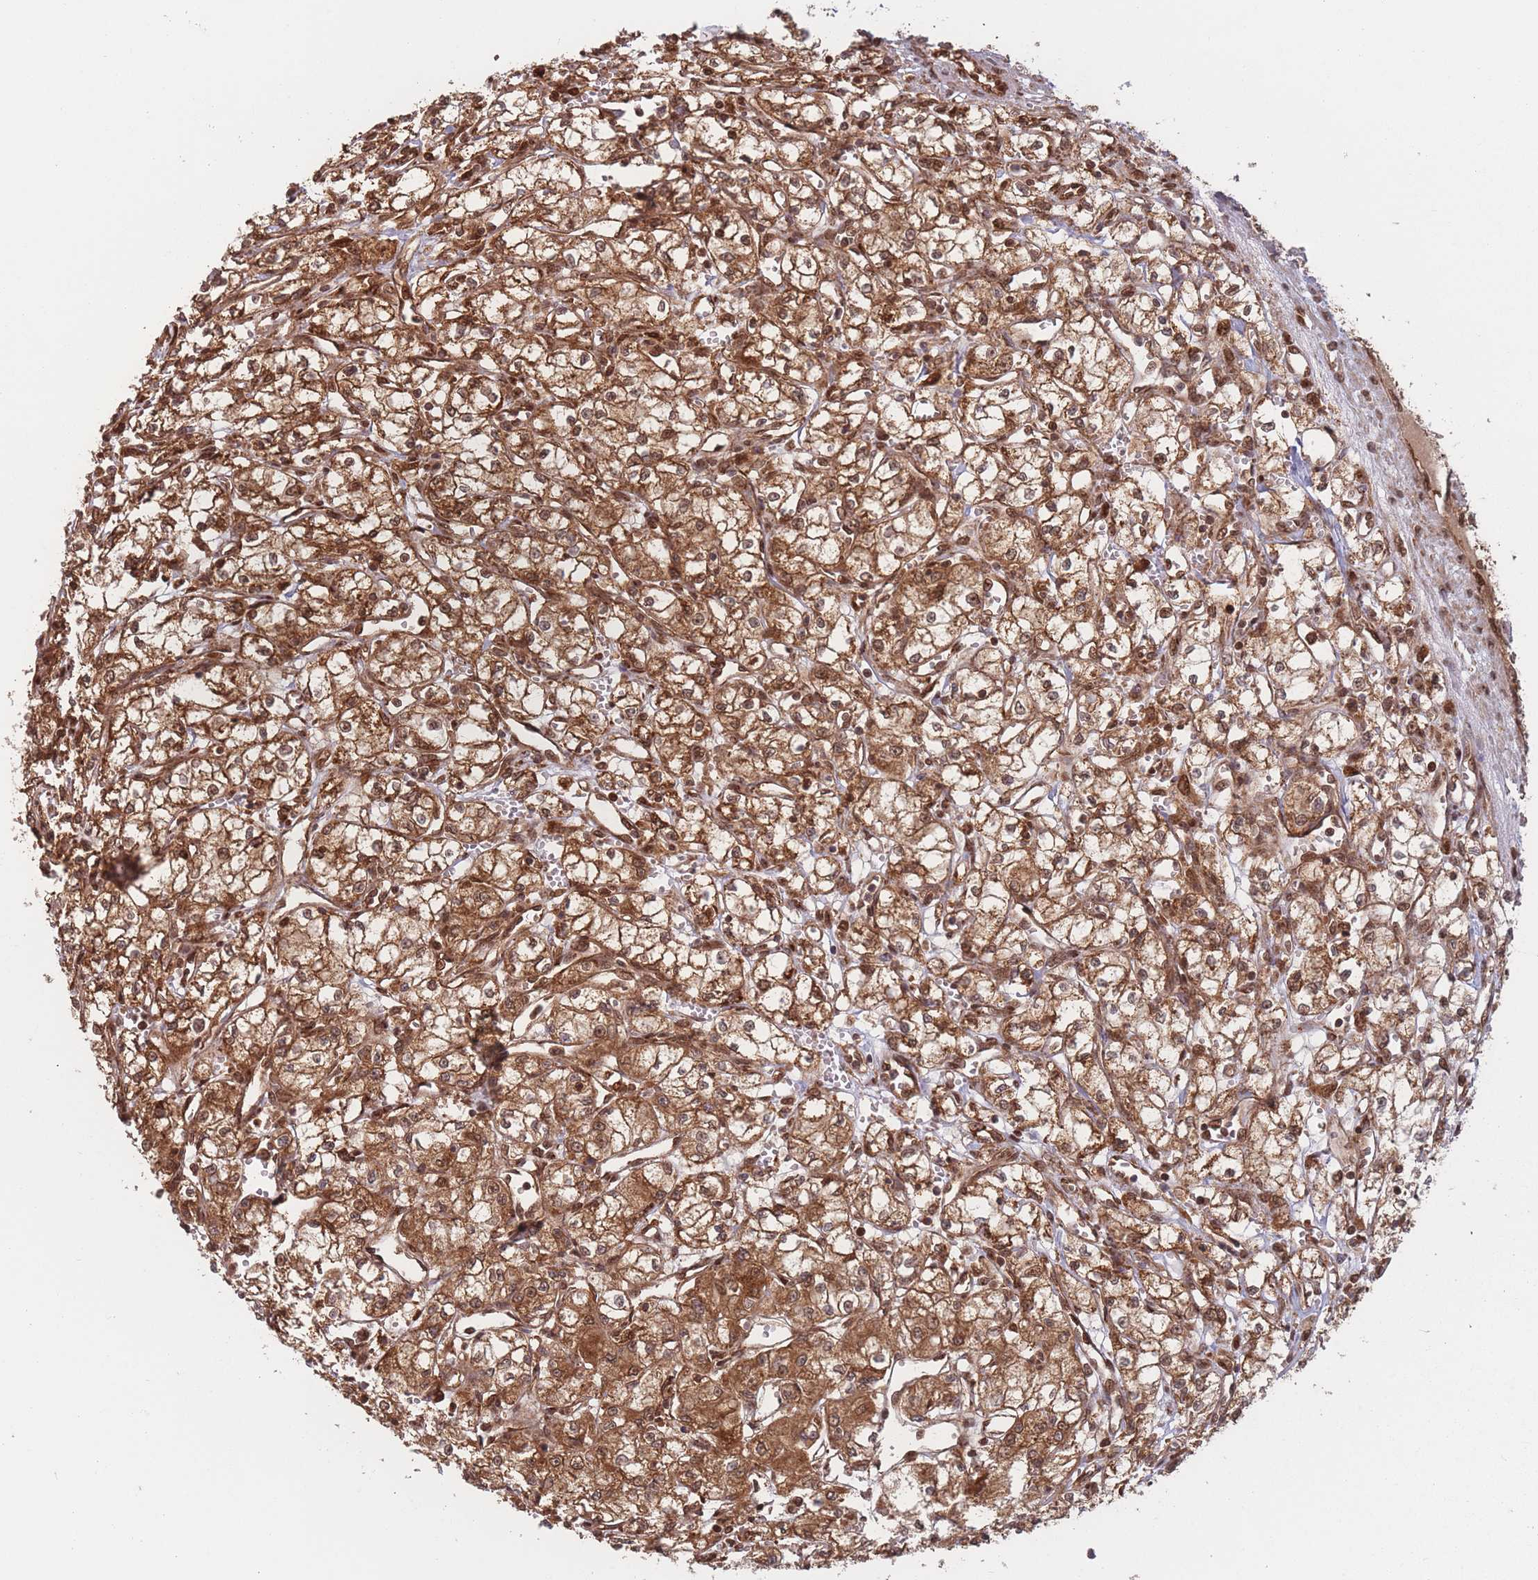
{"staining": {"intensity": "moderate", "quantity": ">75%", "location": "cytoplasmic/membranous"}, "tissue": "renal cancer", "cell_type": "Tumor cells", "image_type": "cancer", "snomed": [{"axis": "morphology", "description": "Adenocarcinoma, NOS"}, {"axis": "topography", "description": "Kidney"}], "caption": "High-power microscopy captured an immunohistochemistry image of renal adenocarcinoma, revealing moderate cytoplasmic/membranous staining in approximately >75% of tumor cells.", "gene": "PODXL2", "patient": {"sex": "male", "age": 59}}